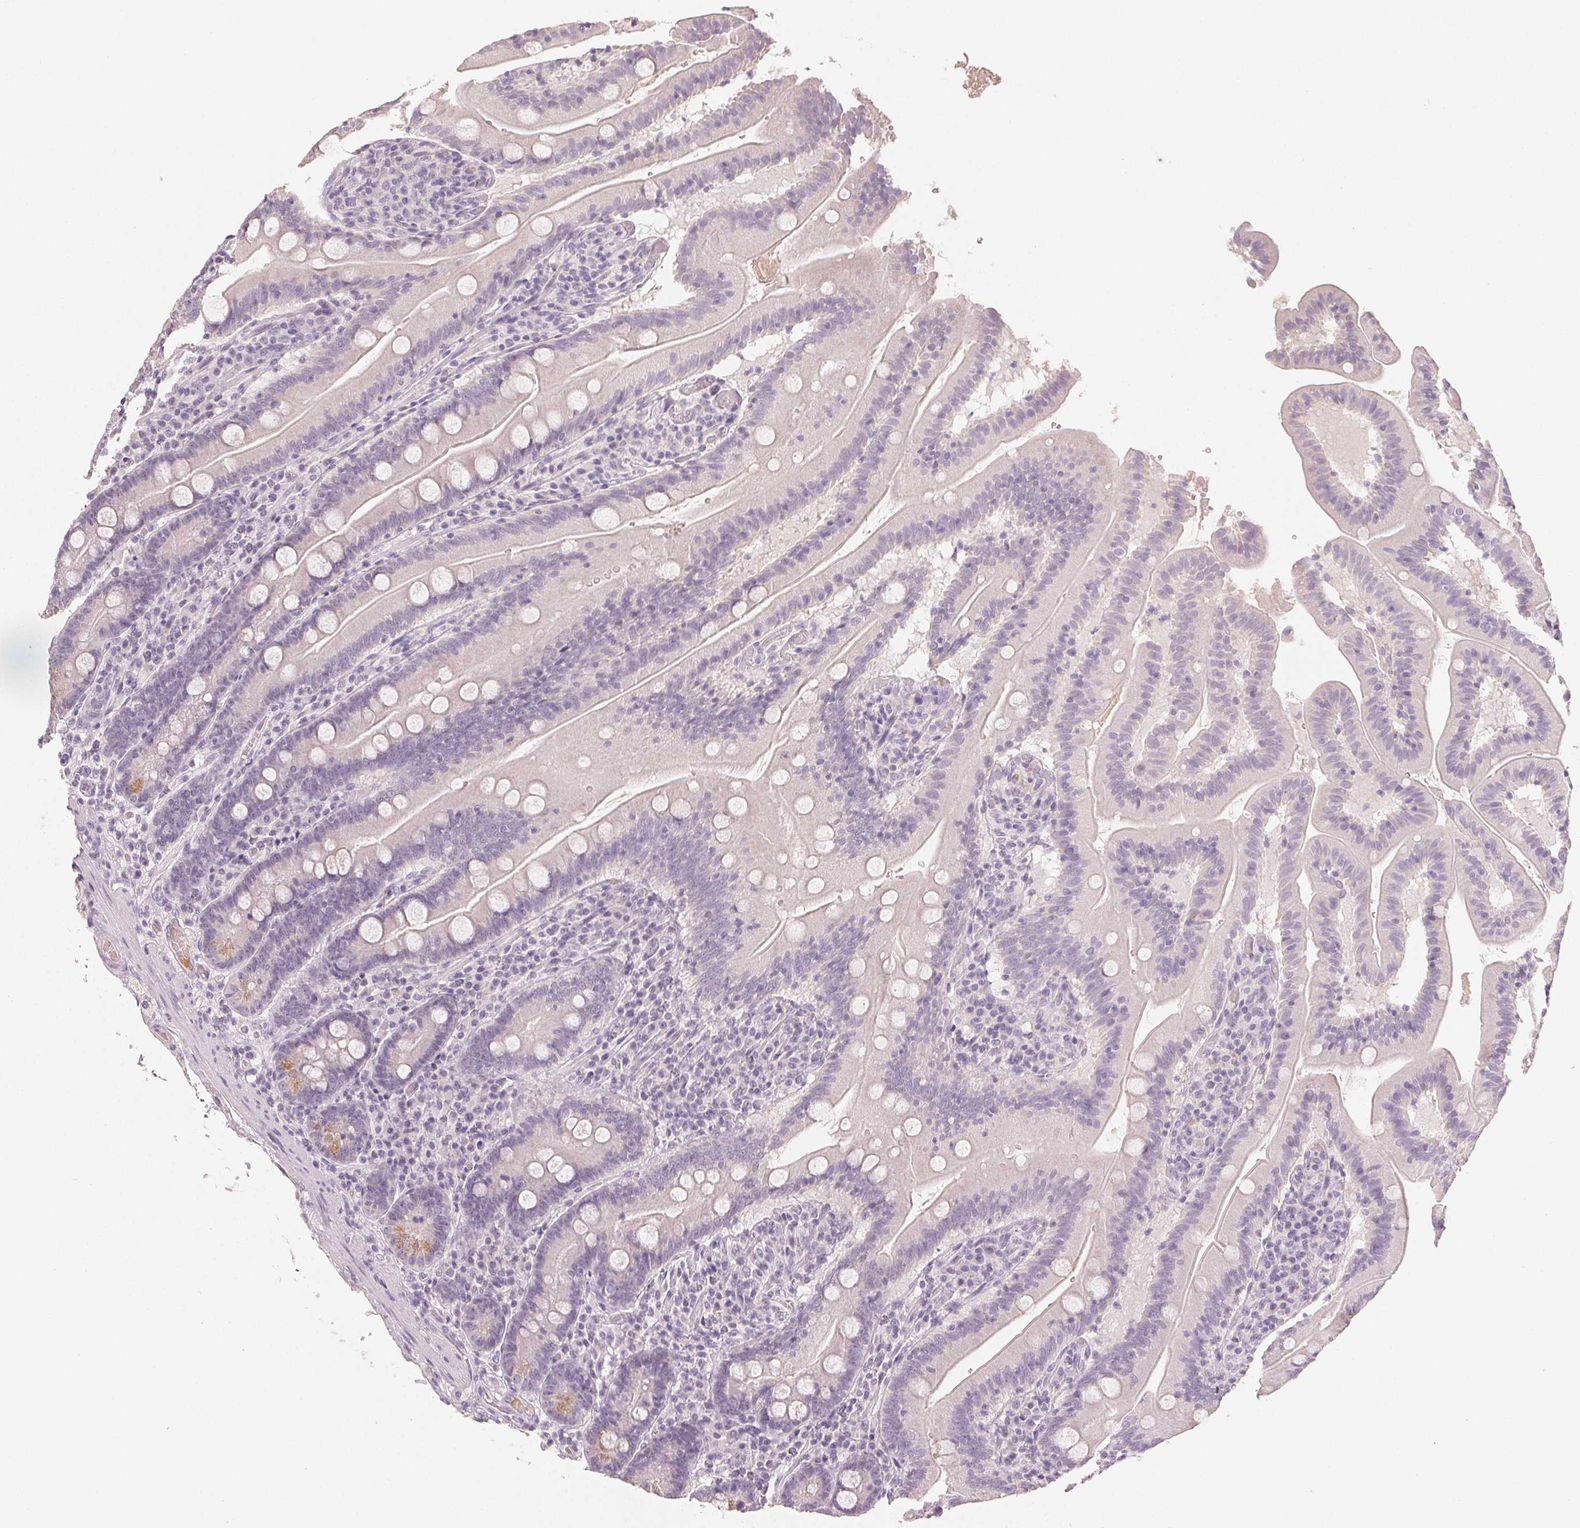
{"staining": {"intensity": "moderate", "quantity": "<25%", "location": "cytoplasmic/membranous"}, "tissue": "small intestine", "cell_type": "Glandular cells", "image_type": "normal", "snomed": [{"axis": "morphology", "description": "Normal tissue, NOS"}, {"axis": "topography", "description": "Small intestine"}], "caption": "About <25% of glandular cells in benign small intestine show moderate cytoplasmic/membranous protein staining as visualized by brown immunohistochemical staining.", "gene": "LVRN", "patient": {"sex": "male", "age": 37}}